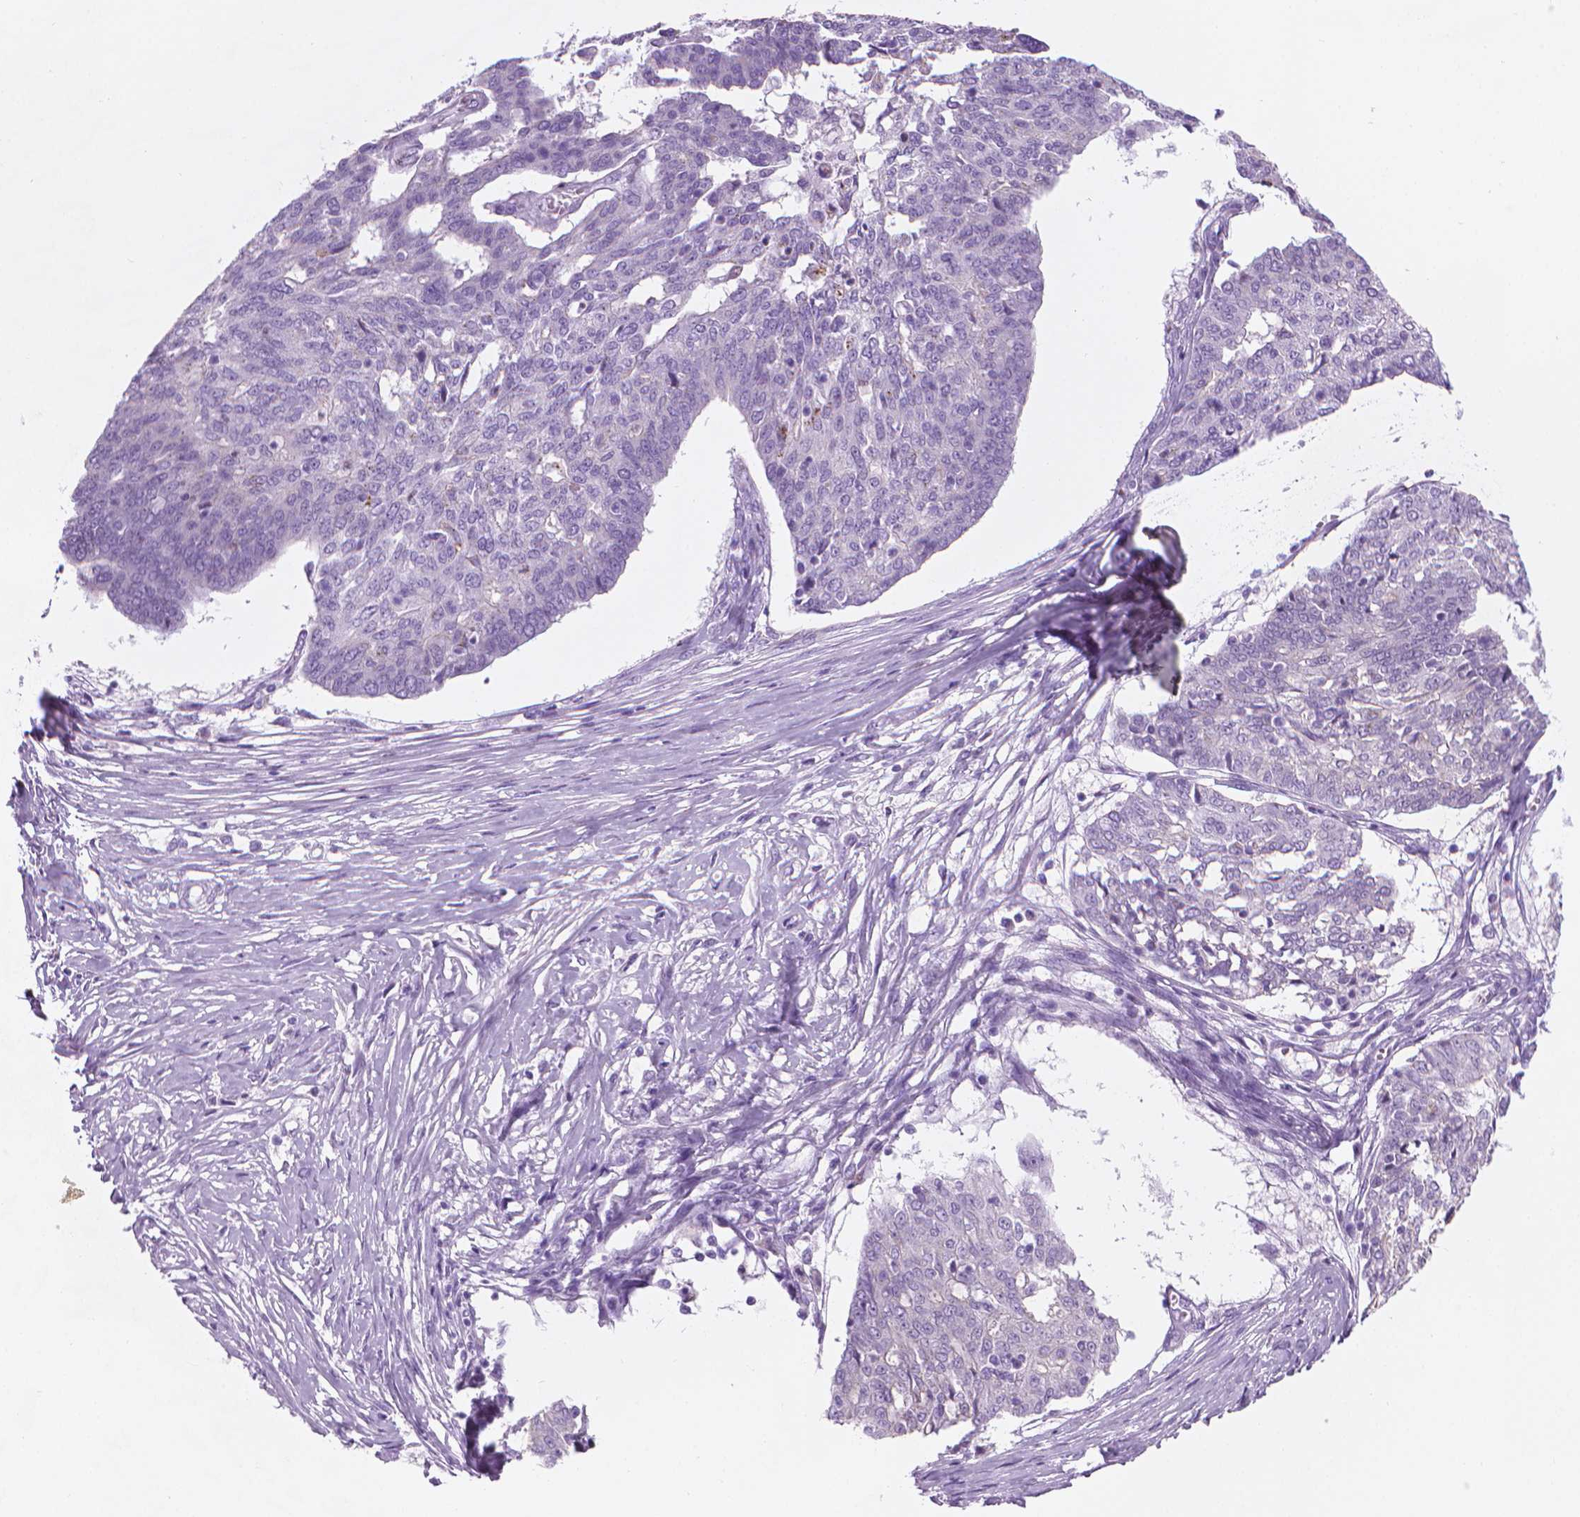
{"staining": {"intensity": "negative", "quantity": "none", "location": "none"}, "tissue": "ovarian cancer", "cell_type": "Tumor cells", "image_type": "cancer", "snomed": [{"axis": "morphology", "description": "Cystadenocarcinoma, serous, NOS"}, {"axis": "topography", "description": "Ovary"}], "caption": "DAB (3,3'-diaminobenzidine) immunohistochemical staining of ovarian cancer (serous cystadenocarcinoma) reveals no significant expression in tumor cells. The staining is performed using DAB brown chromogen with nuclei counter-stained in using hematoxylin.", "gene": "TTC29", "patient": {"sex": "female", "age": 67}}